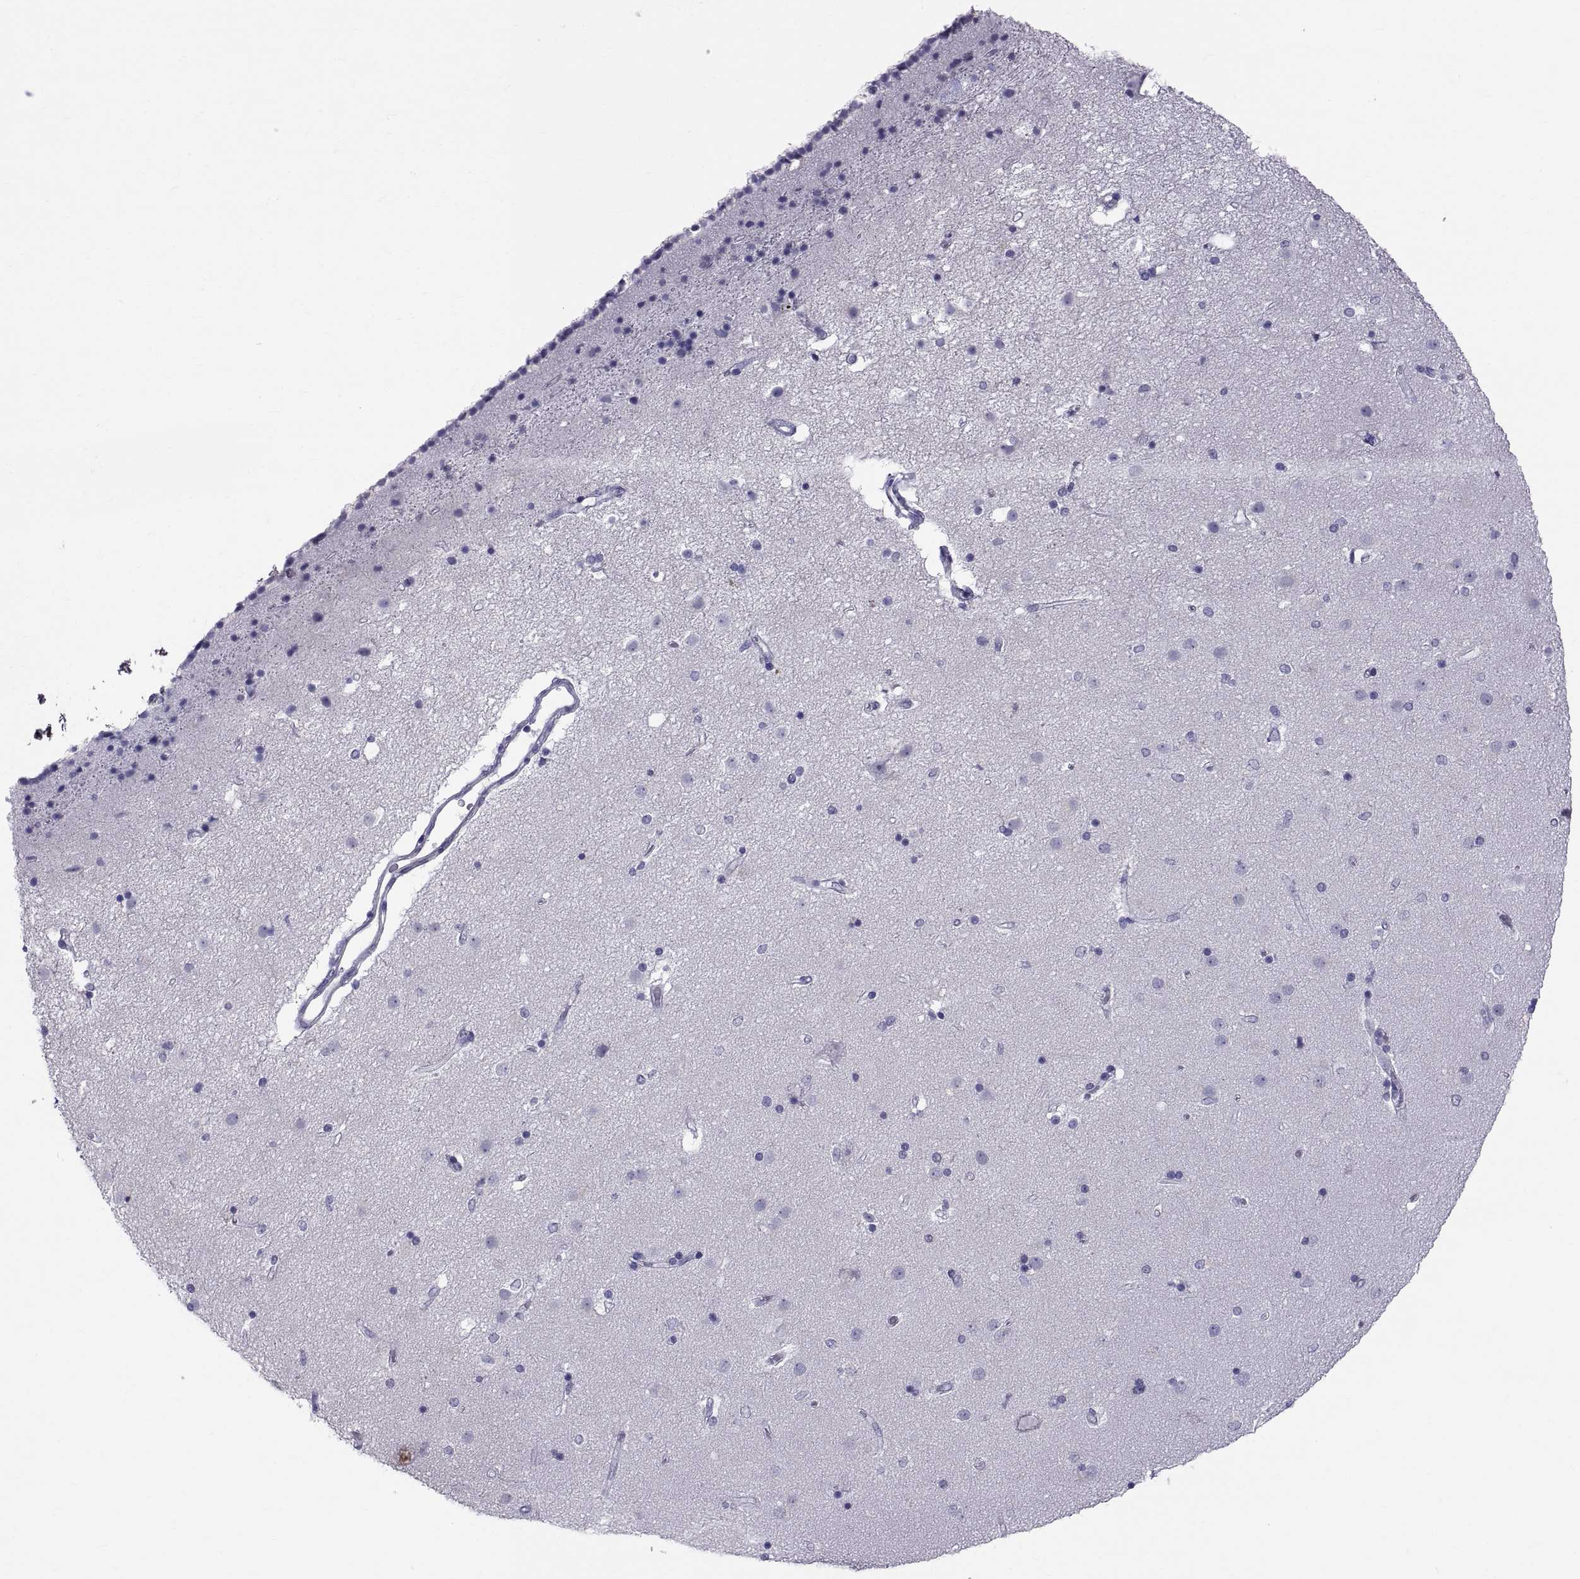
{"staining": {"intensity": "negative", "quantity": "none", "location": "none"}, "tissue": "caudate", "cell_type": "Glial cells", "image_type": "normal", "snomed": [{"axis": "morphology", "description": "Normal tissue, NOS"}, {"axis": "topography", "description": "Lateral ventricle wall"}], "caption": "IHC of benign caudate demonstrates no positivity in glial cells.", "gene": "RNASE12", "patient": {"sex": "female", "age": 71}}